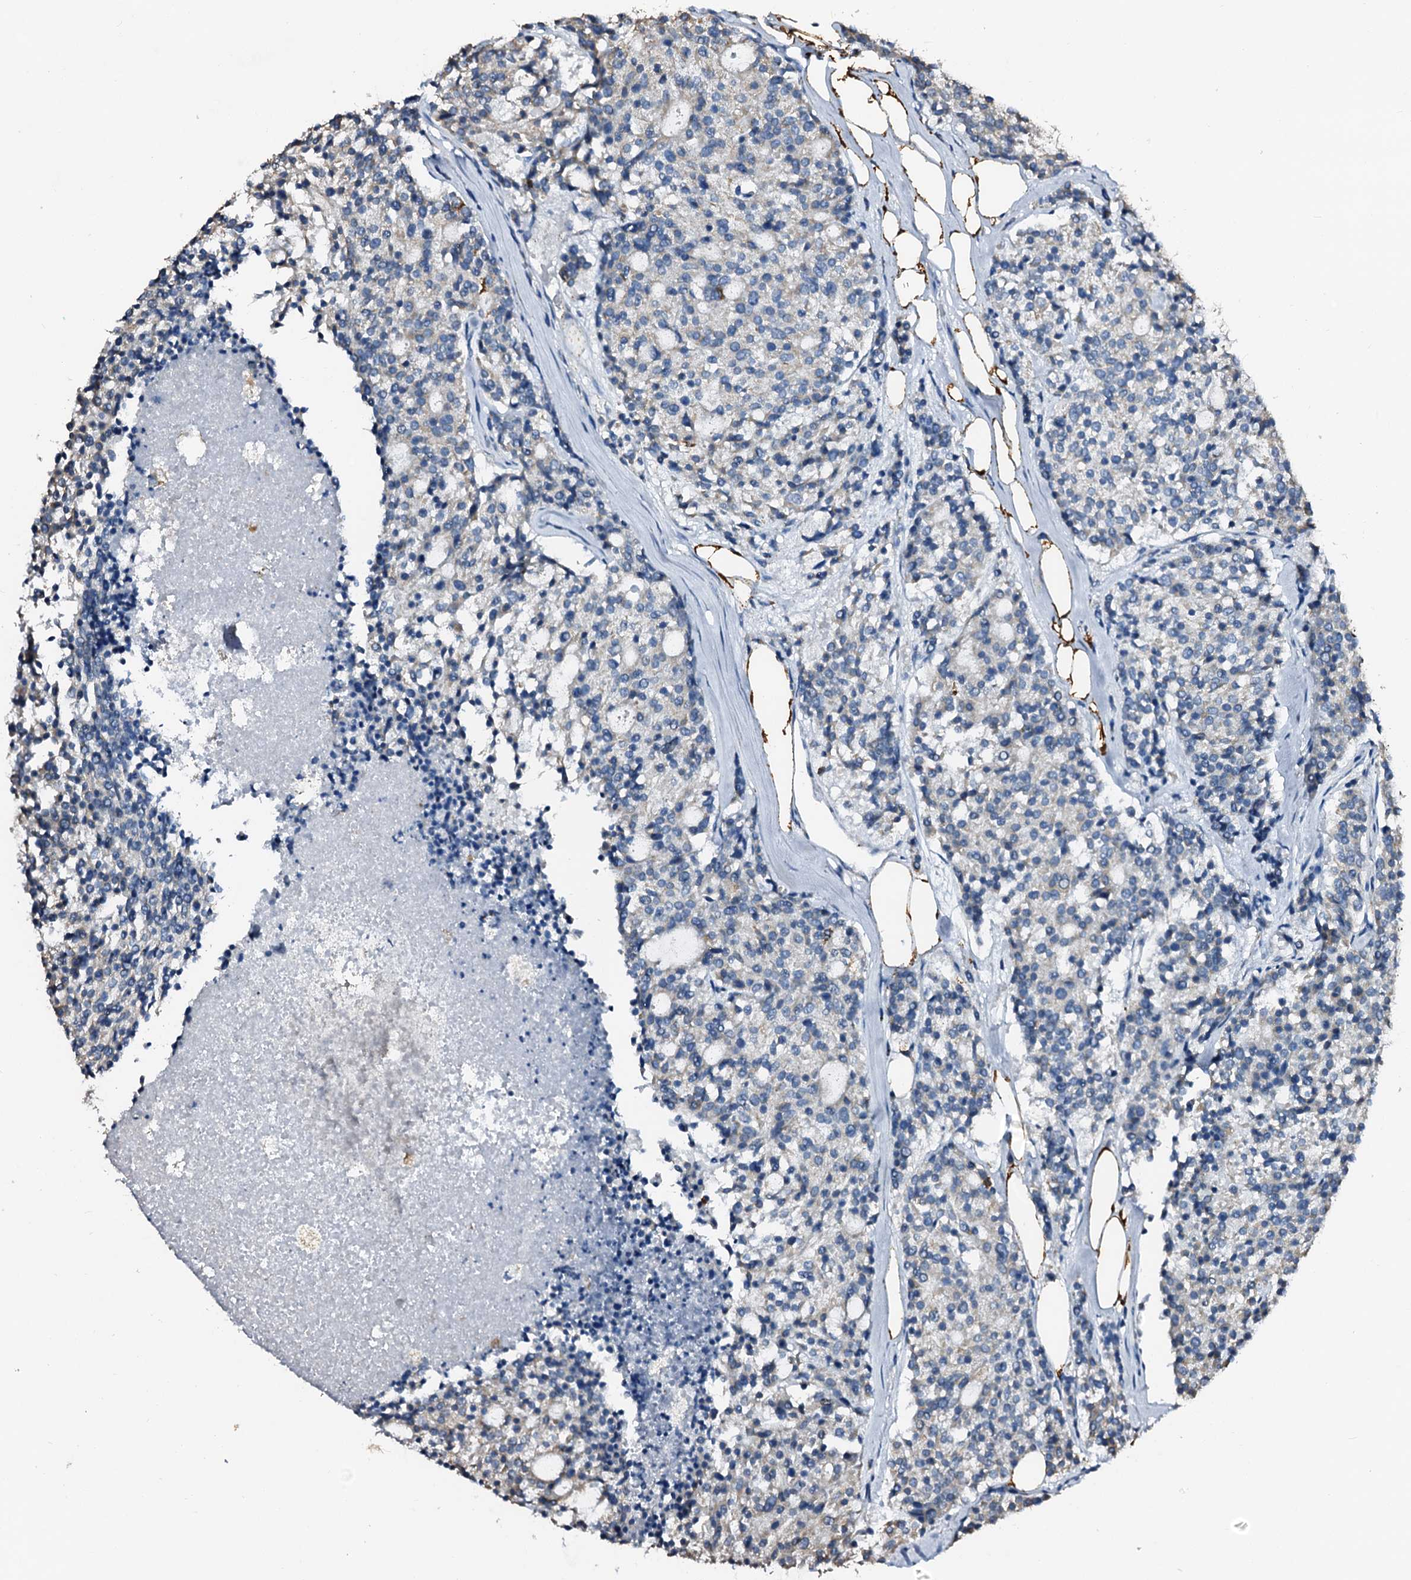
{"staining": {"intensity": "negative", "quantity": "none", "location": "none"}, "tissue": "carcinoid", "cell_type": "Tumor cells", "image_type": "cancer", "snomed": [{"axis": "morphology", "description": "Carcinoid, malignant, NOS"}, {"axis": "topography", "description": "Pancreas"}], "caption": "Image shows no protein staining in tumor cells of carcinoid tissue.", "gene": "MAOB", "patient": {"sex": "female", "age": 54}}